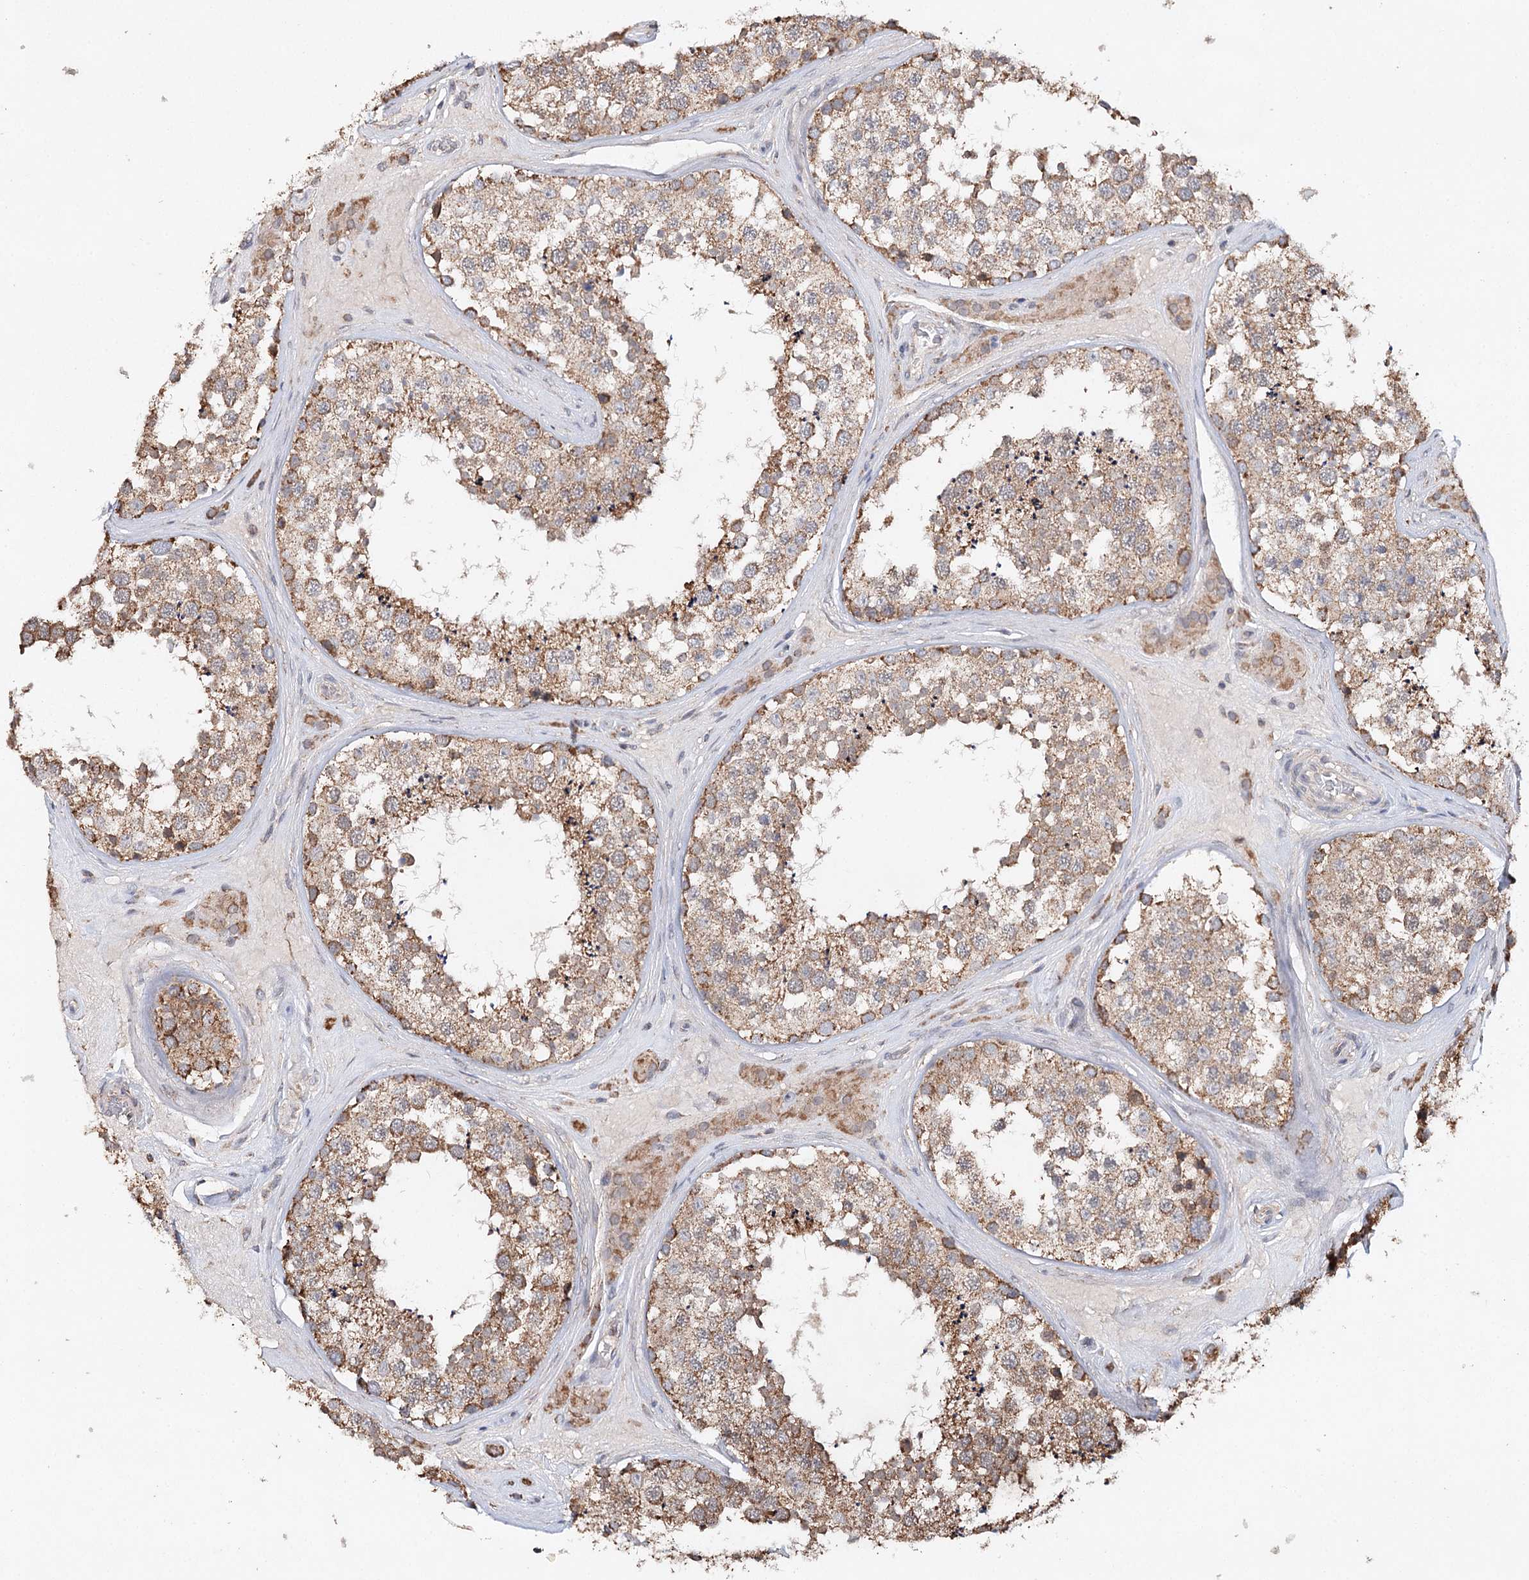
{"staining": {"intensity": "moderate", "quantity": ">75%", "location": "cytoplasmic/membranous"}, "tissue": "testis", "cell_type": "Cells in seminiferous ducts", "image_type": "normal", "snomed": [{"axis": "morphology", "description": "Normal tissue, NOS"}, {"axis": "topography", "description": "Testis"}], "caption": "High-power microscopy captured an immunohistochemistry micrograph of normal testis, revealing moderate cytoplasmic/membranous expression in approximately >75% of cells in seminiferous ducts. (brown staining indicates protein expression, while blue staining denotes nuclei).", "gene": "PIK3CB", "patient": {"sex": "male", "age": 46}}